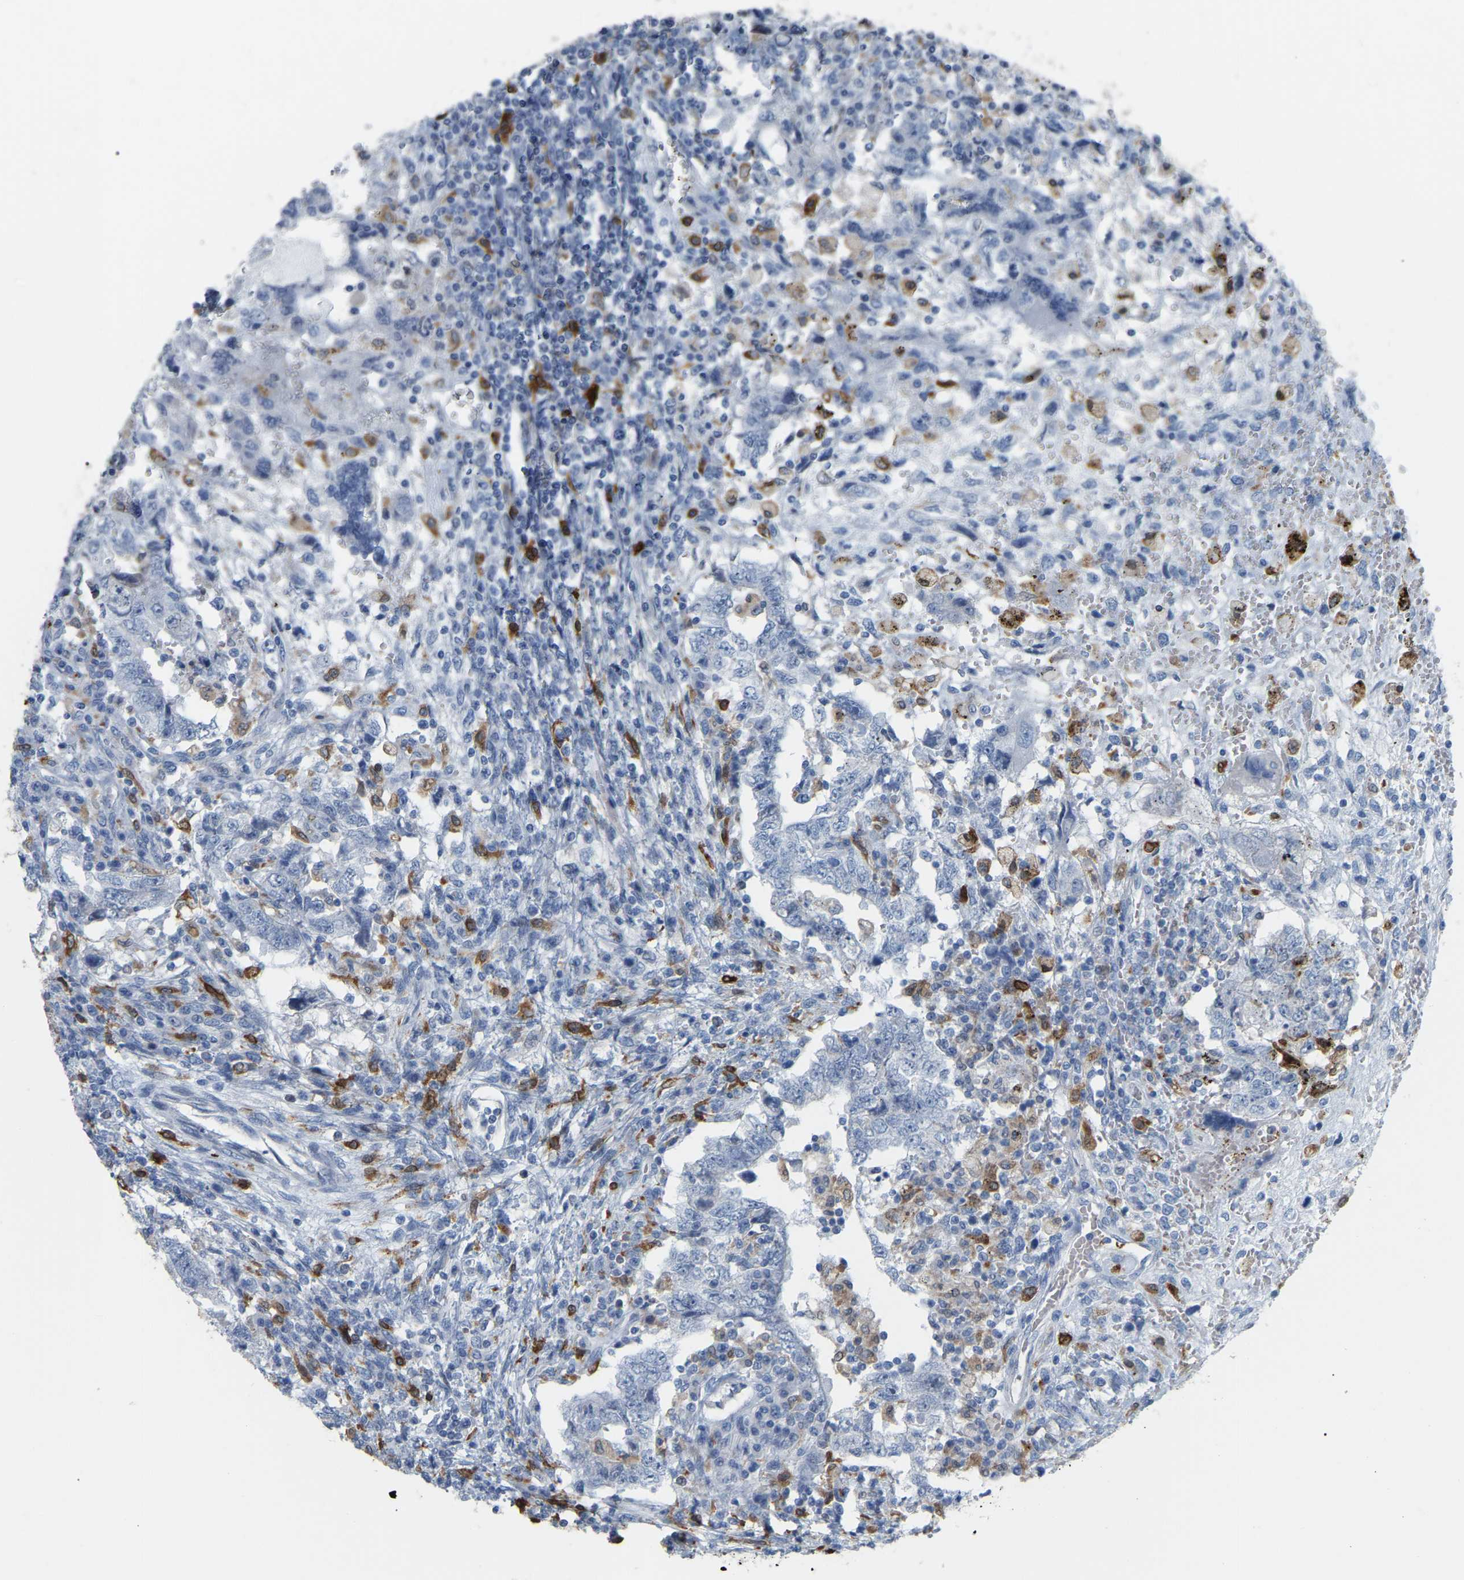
{"staining": {"intensity": "negative", "quantity": "none", "location": "none"}, "tissue": "testis cancer", "cell_type": "Tumor cells", "image_type": "cancer", "snomed": [{"axis": "morphology", "description": "Carcinoma, Embryonal, NOS"}, {"axis": "topography", "description": "Testis"}], "caption": "Embryonal carcinoma (testis) stained for a protein using immunohistochemistry (IHC) exhibits no positivity tumor cells.", "gene": "PTGS1", "patient": {"sex": "male", "age": 26}}